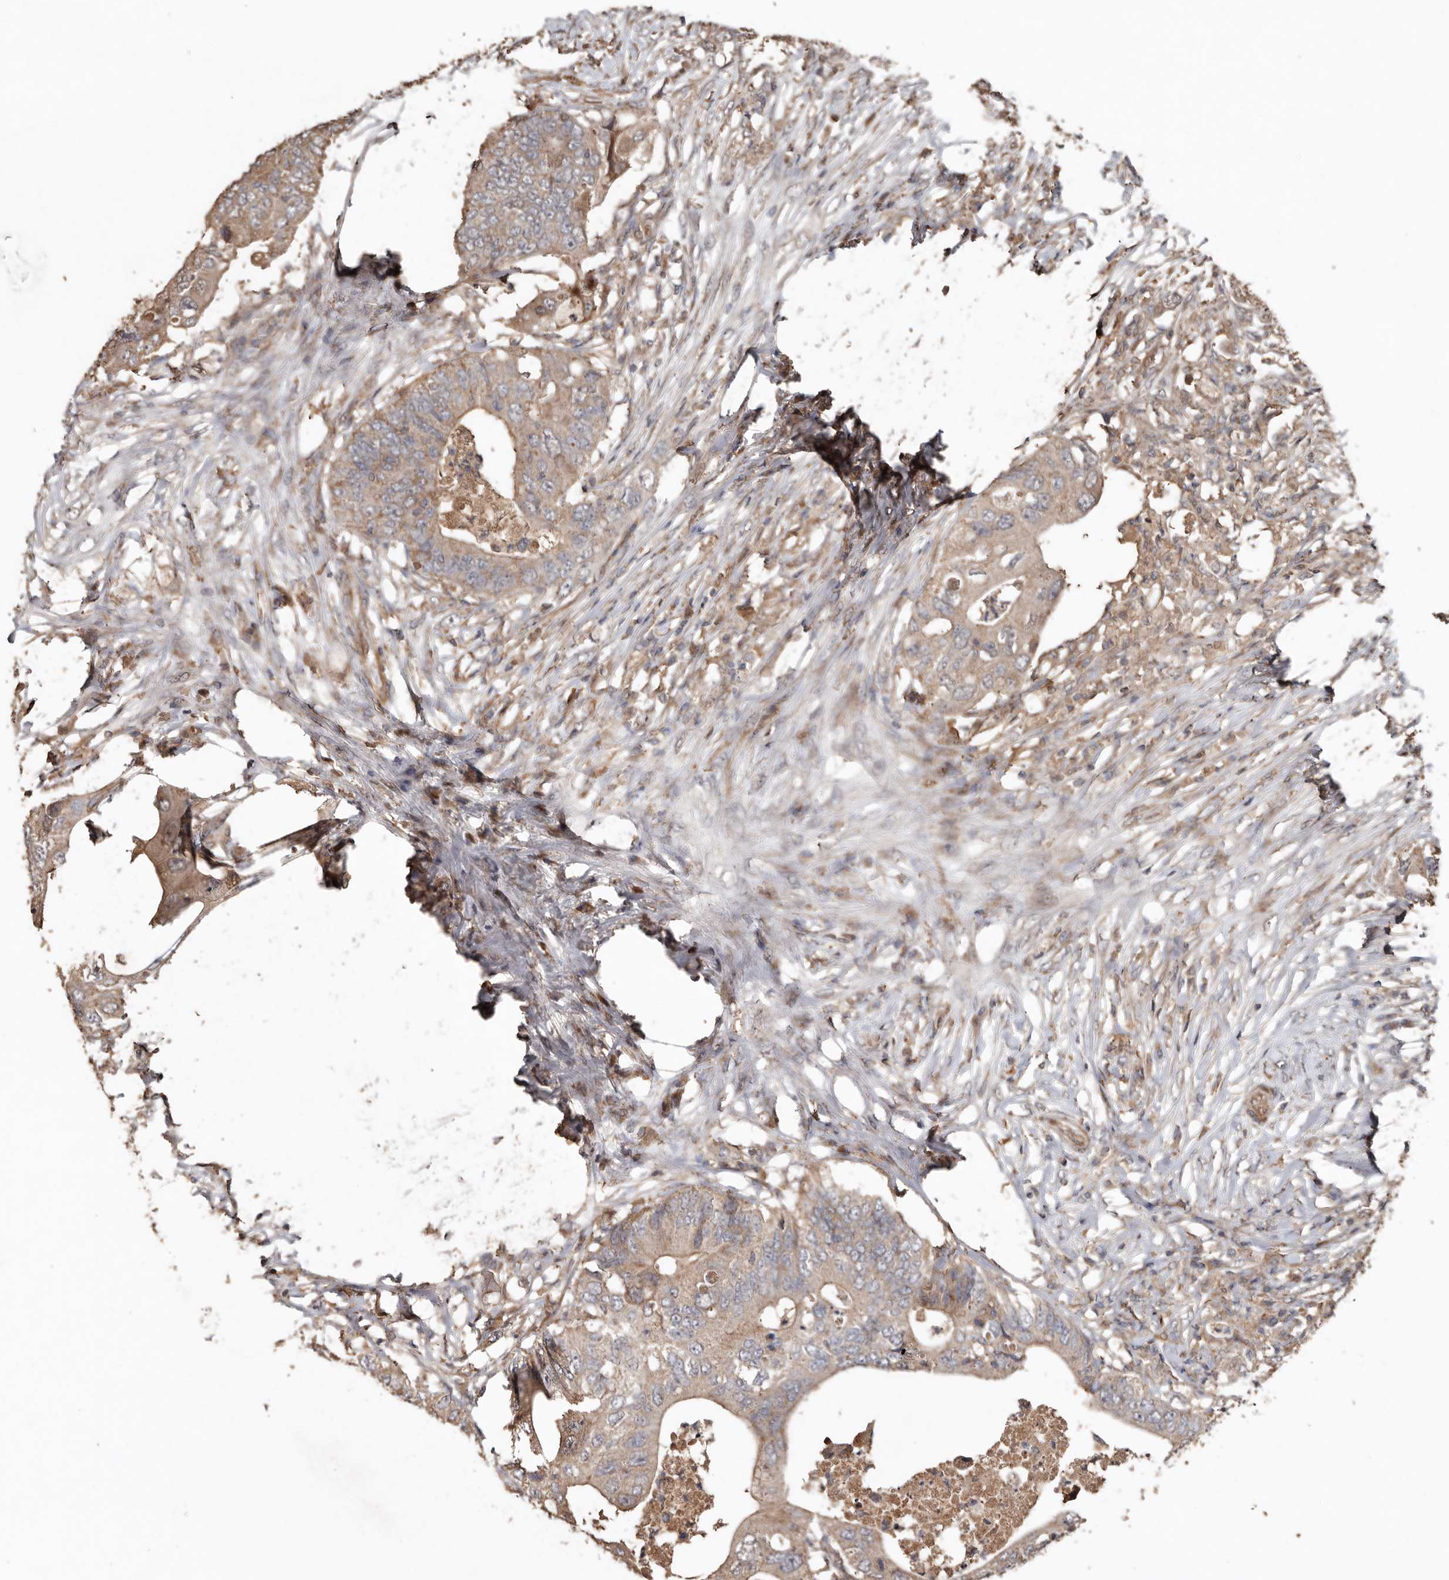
{"staining": {"intensity": "weak", "quantity": ">75%", "location": "cytoplasmic/membranous"}, "tissue": "colorectal cancer", "cell_type": "Tumor cells", "image_type": "cancer", "snomed": [{"axis": "morphology", "description": "Adenocarcinoma, NOS"}, {"axis": "topography", "description": "Colon"}], "caption": "Tumor cells reveal low levels of weak cytoplasmic/membranous positivity in approximately >75% of cells in human colorectal cancer. (Stains: DAB in brown, nuclei in blue, Microscopy: brightfield microscopy at high magnification).", "gene": "RANBP17", "patient": {"sex": "male", "age": 71}}